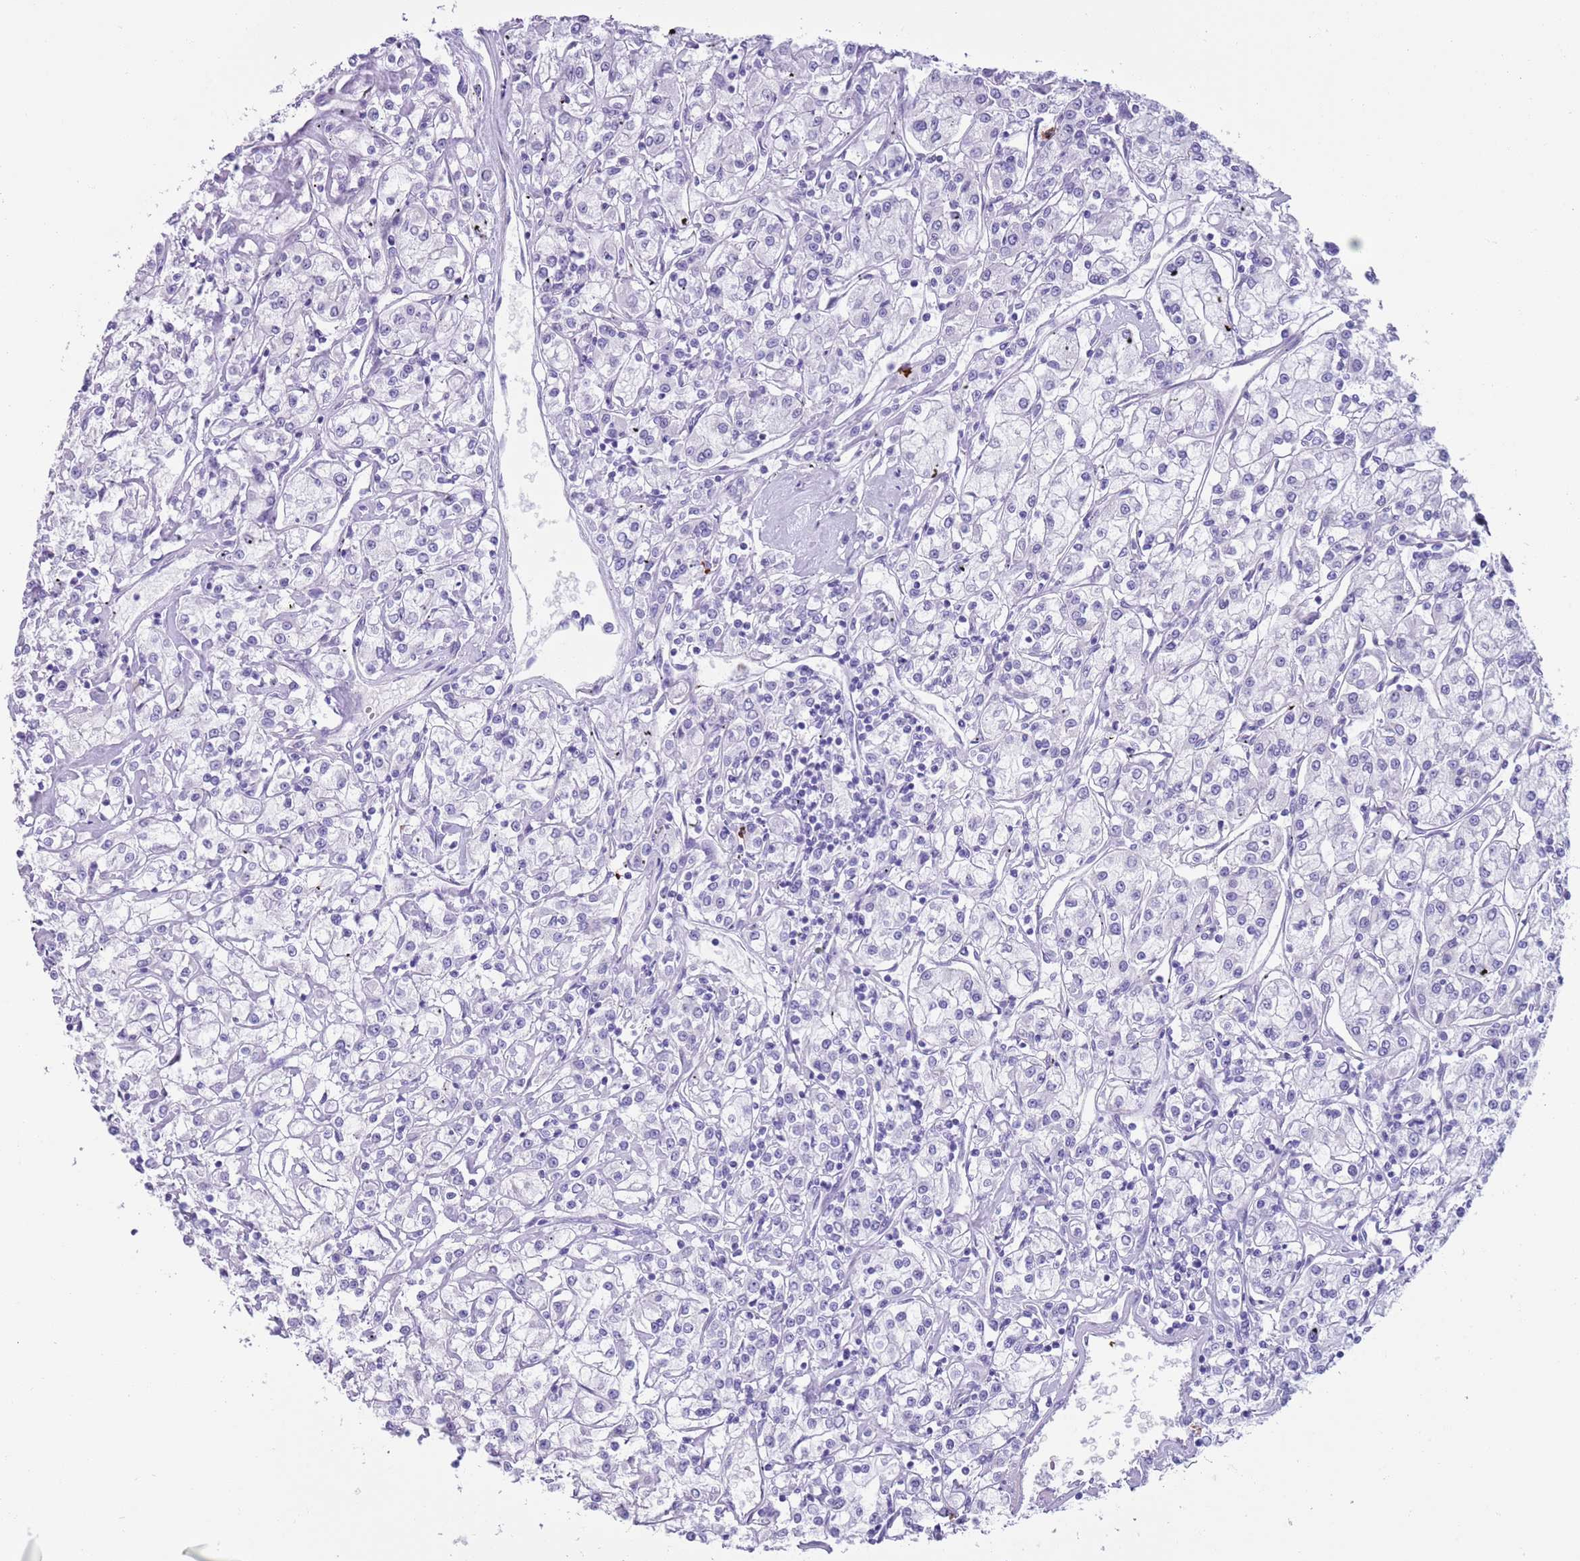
{"staining": {"intensity": "negative", "quantity": "none", "location": "none"}, "tissue": "renal cancer", "cell_type": "Tumor cells", "image_type": "cancer", "snomed": [{"axis": "morphology", "description": "Adenocarcinoma, NOS"}, {"axis": "topography", "description": "Kidney"}], "caption": "Immunohistochemistry (IHC) of human renal cancer (adenocarcinoma) shows no positivity in tumor cells.", "gene": "LY6G5B", "patient": {"sex": "female", "age": 59}}